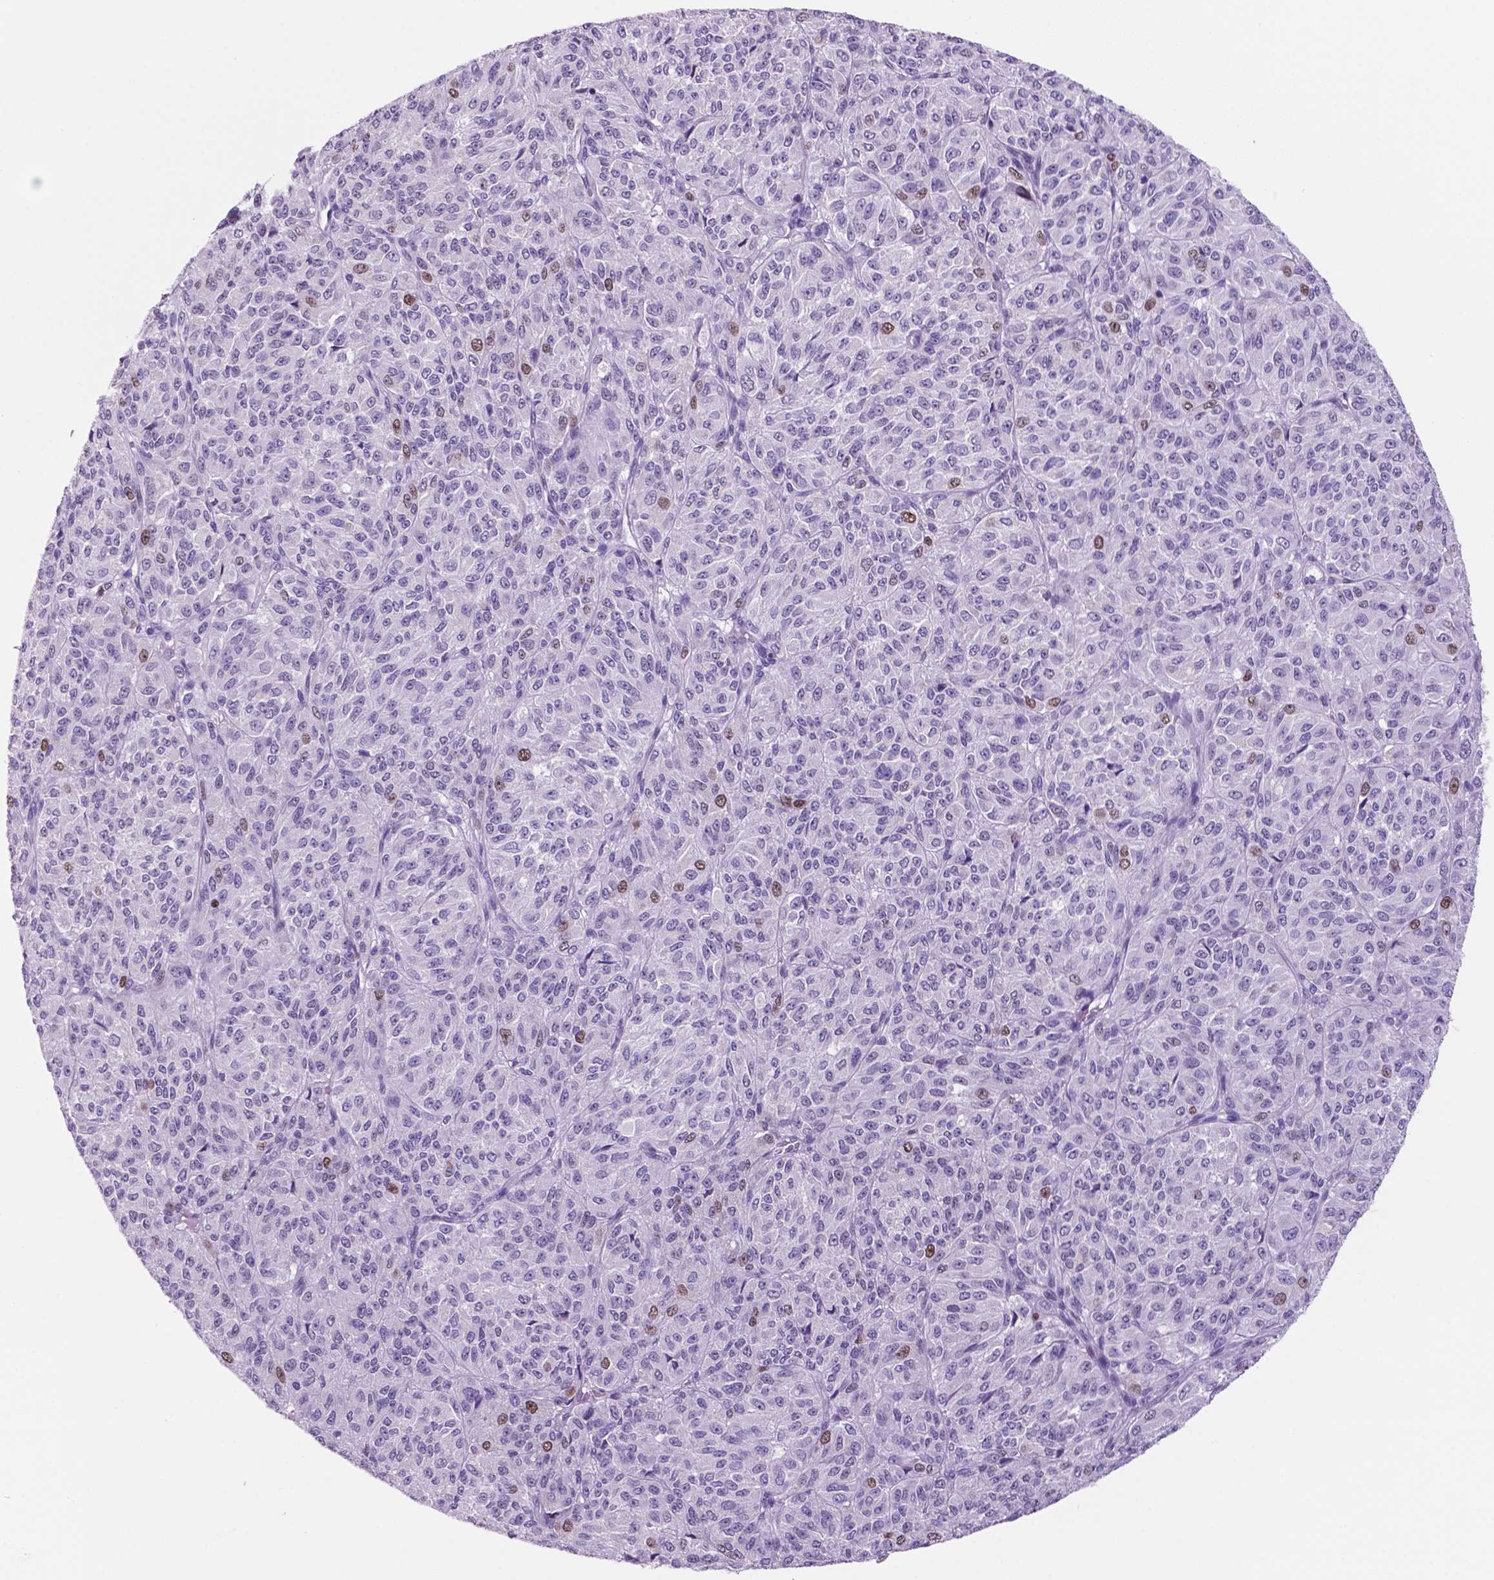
{"staining": {"intensity": "weak", "quantity": "<25%", "location": "nuclear"}, "tissue": "melanoma", "cell_type": "Tumor cells", "image_type": "cancer", "snomed": [{"axis": "morphology", "description": "Malignant melanoma, Metastatic site"}, {"axis": "topography", "description": "Brain"}], "caption": "Tumor cells are negative for brown protein staining in melanoma.", "gene": "NCAPH2", "patient": {"sex": "female", "age": 56}}